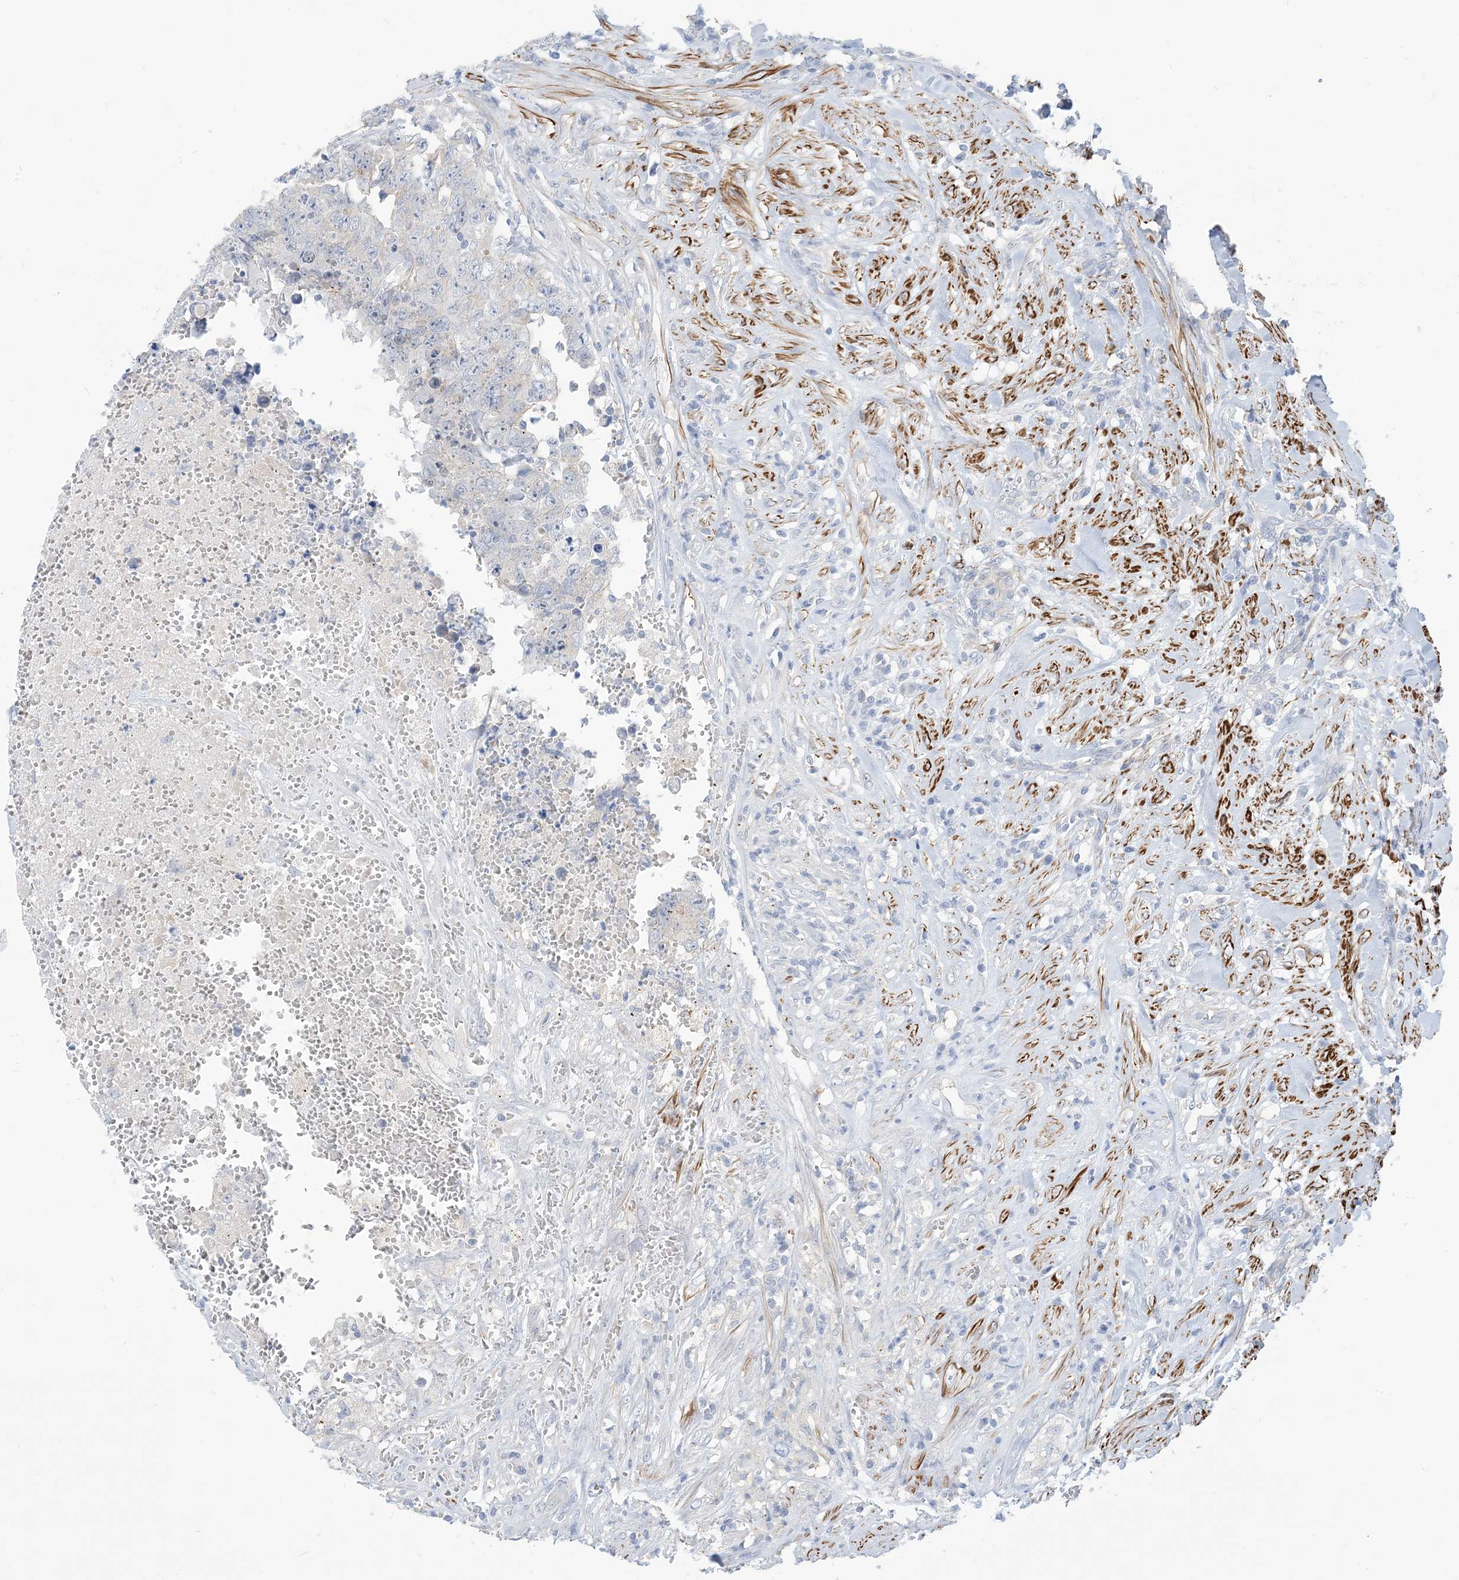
{"staining": {"intensity": "negative", "quantity": "none", "location": "none"}, "tissue": "testis cancer", "cell_type": "Tumor cells", "image_type": "cancer", "snomed": [{"axis": "morphology", "description": "Carcinoma, Embryonal, NOS"}, {"axis": "topography", "description": "Testis"}], "caption": "Immunohistochemical staining of human testis cancer reveals no significant expression in tumor cells.", "gene": "MARS2", "patient": {"sex": "male", "age": 26}}